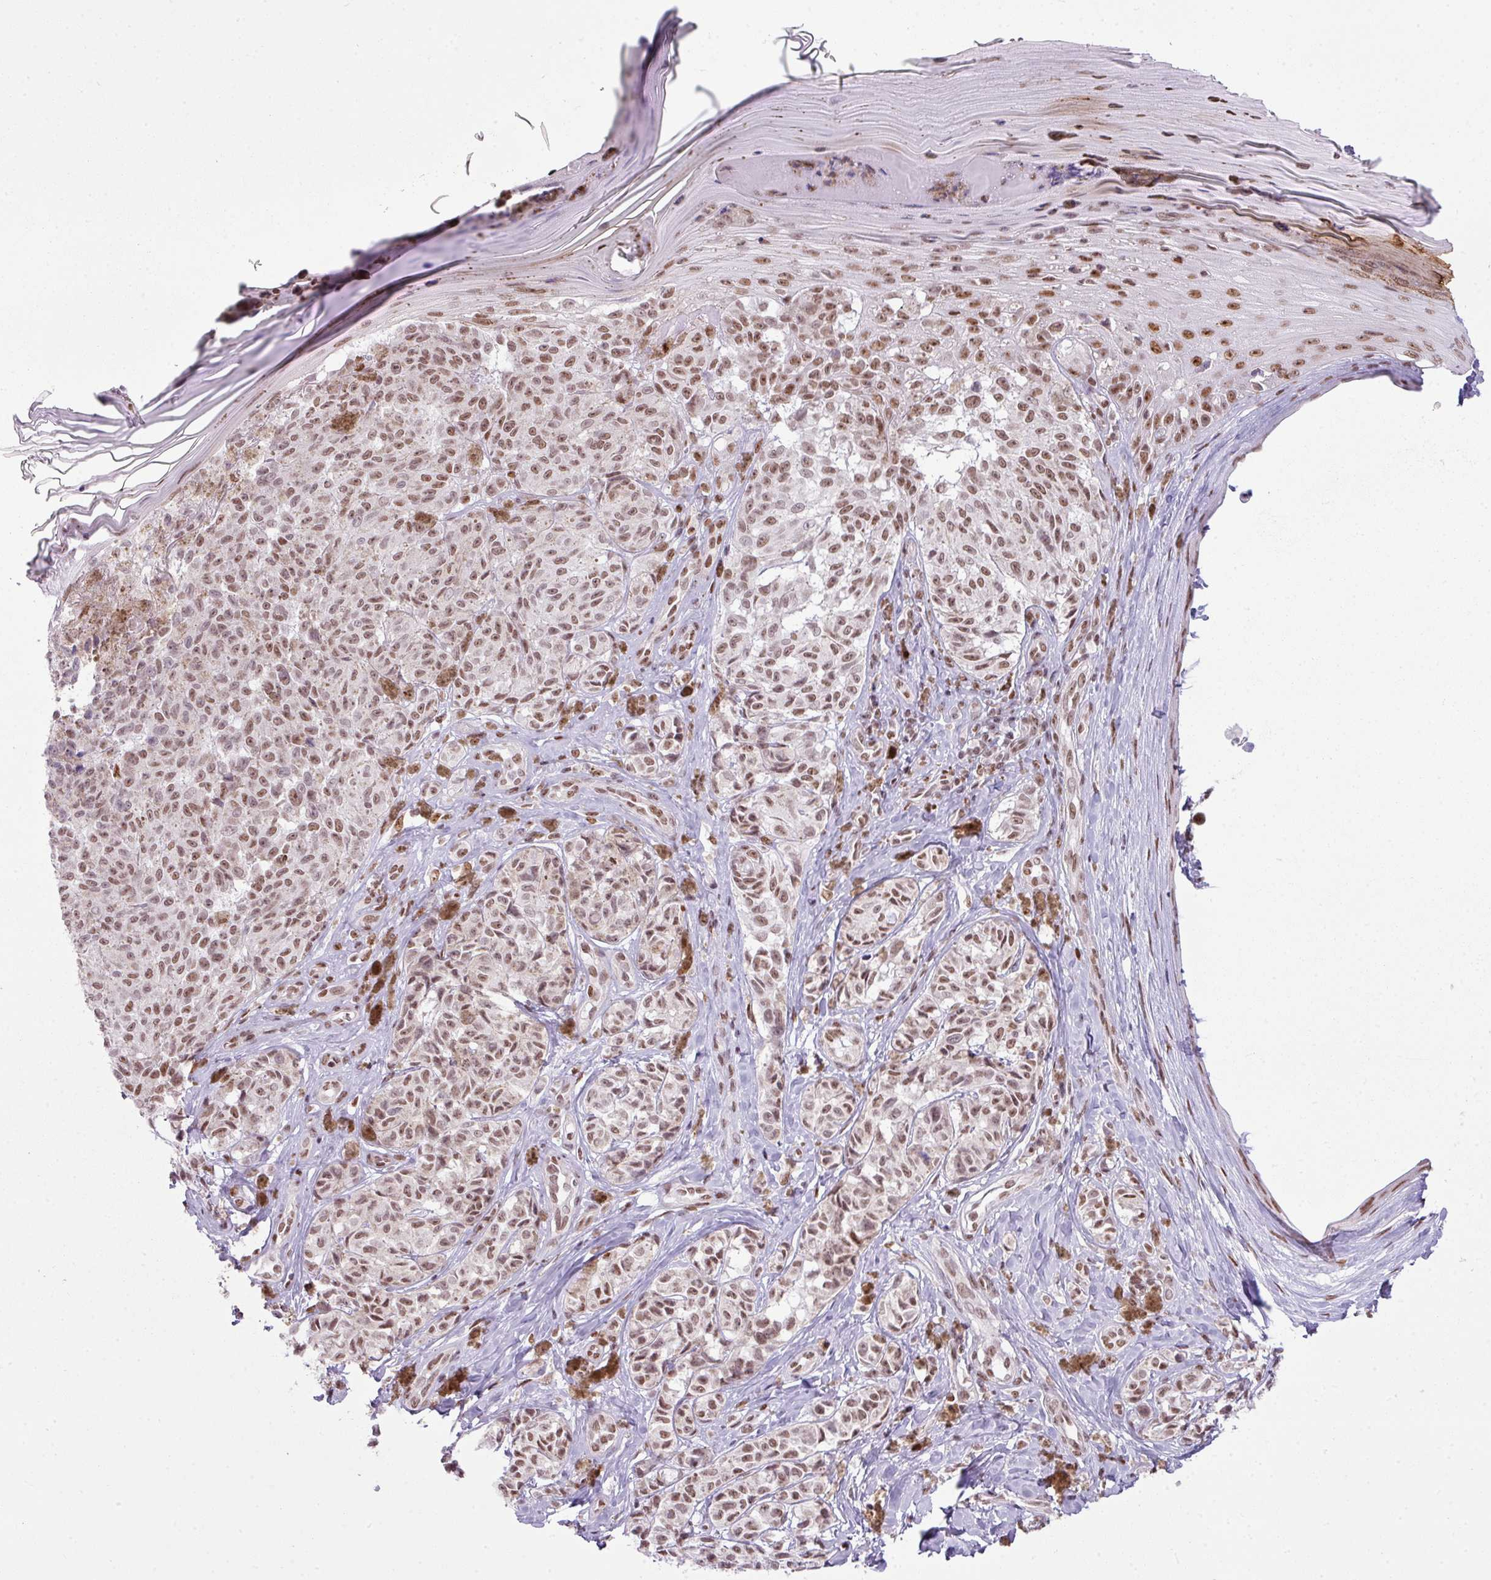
{"staining": {"intensity": "moderate", "quantity": ">75%", "location": "nuclear"}, "tissue": "melanoma", "cell_type": "Tumor cells", "image_type": "cancer", "snomed": [{"axis": "morphology", "description": "Malignant melanoma, NOS"}, {"axis": "topography", "description": "Skin"}], "caption": "Immunohistochemistry histopathology image of human malignant melanoma stained for a protein (brown), which exhibits medium levels of moderate nuclear positivity in about >75% of tumor cells.", "gene": "ARL6IP4", "patient": {"sex": "female", "age": 65}}